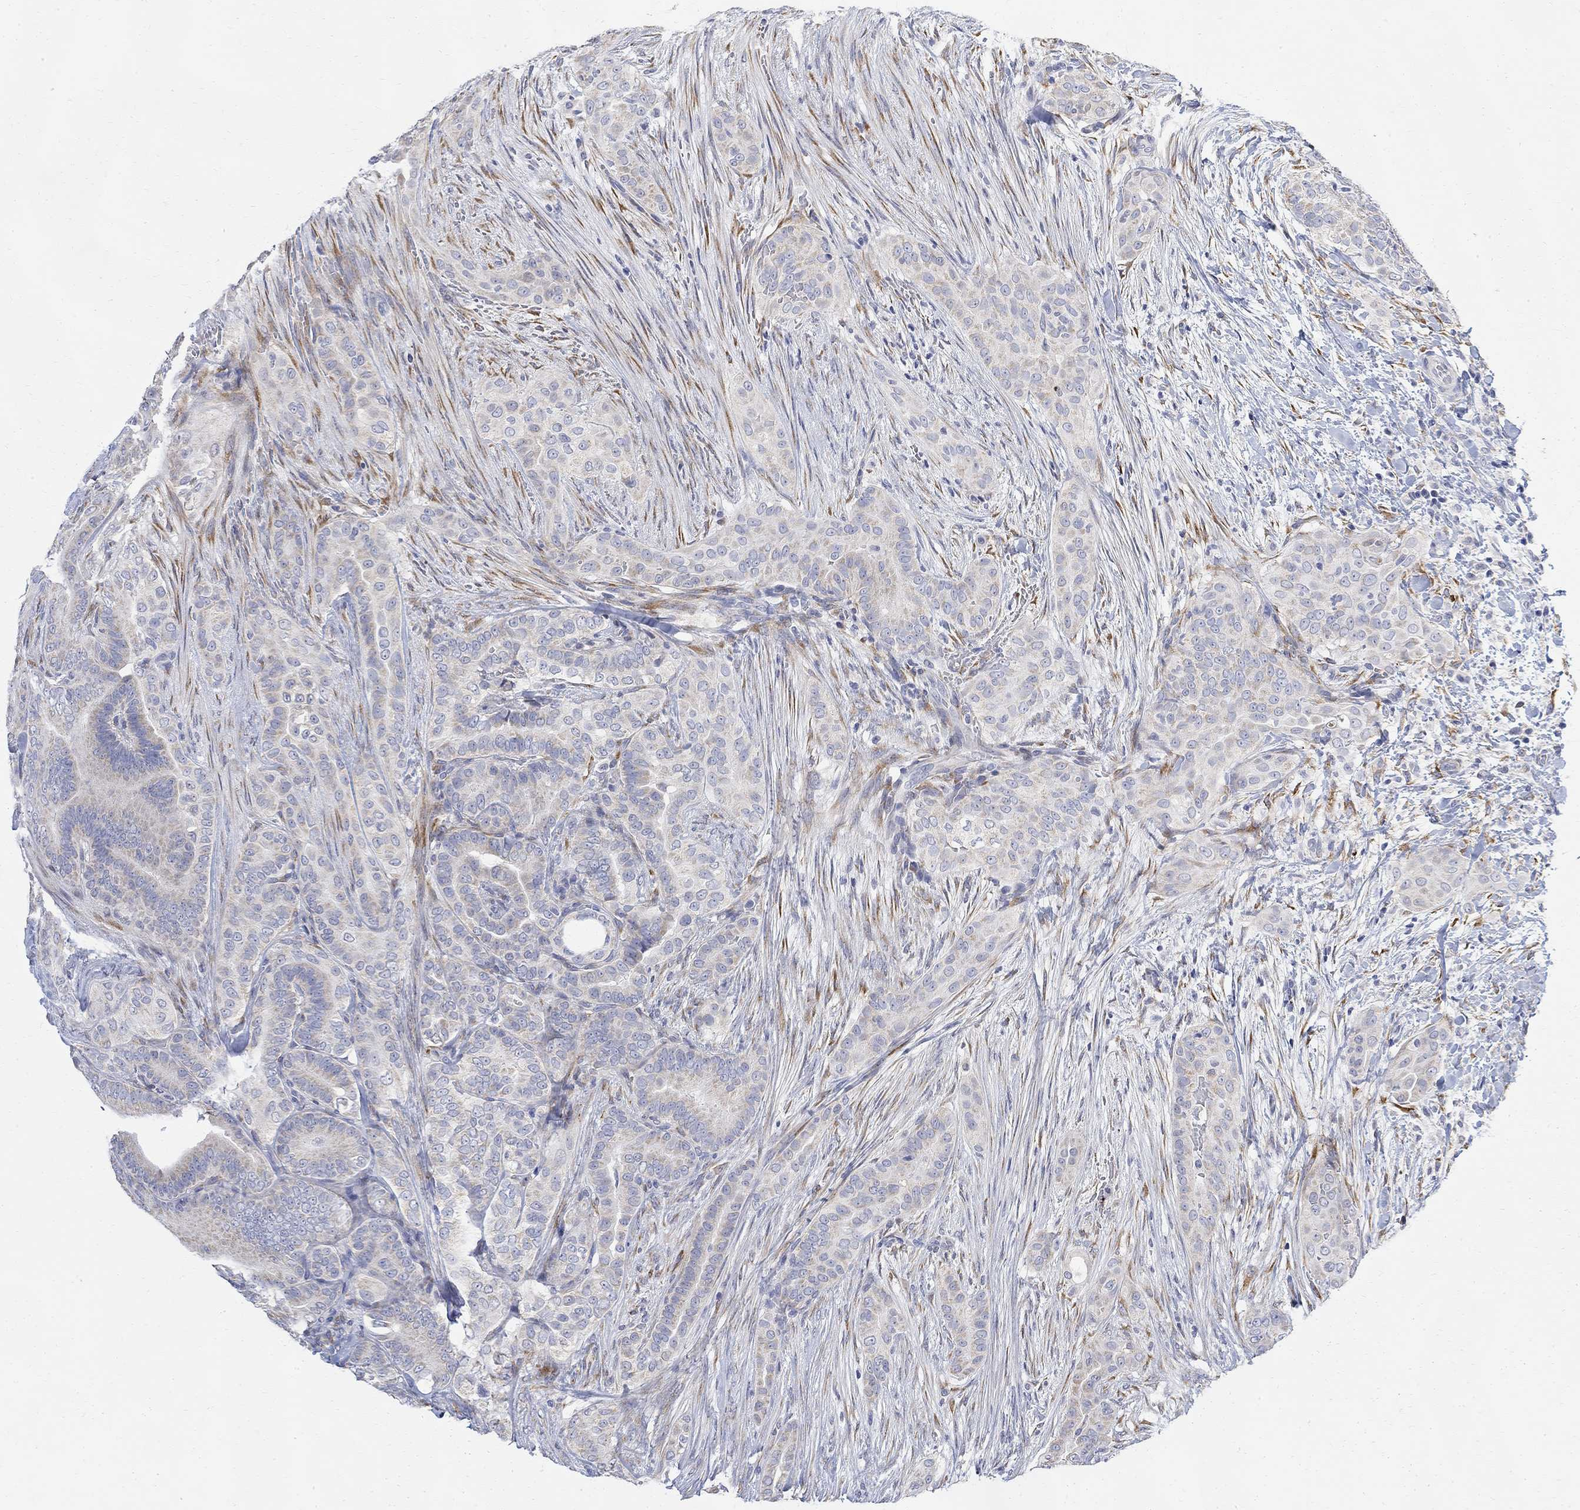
{"staining": {"intensity": "negative", "quantity": "none", "location": "none"}, "tissue": "thyroid cancer", "cell_type": "Tumor cells", "image_type": "cancer", "snomed": [{"axis": "morphology", "description": "Papillary adenocarcinoma, NOS"}, {"axis": "topography", "description": "Thyroid gland"}], "caption": "Thyroid cancer (papillary adenocarcinoma) stained for a protein using immunohistochemistry (IHC) shows no expression tumor cells.", "gene": "FNDC5", "patient": {"sex": "male", "age": 61}}